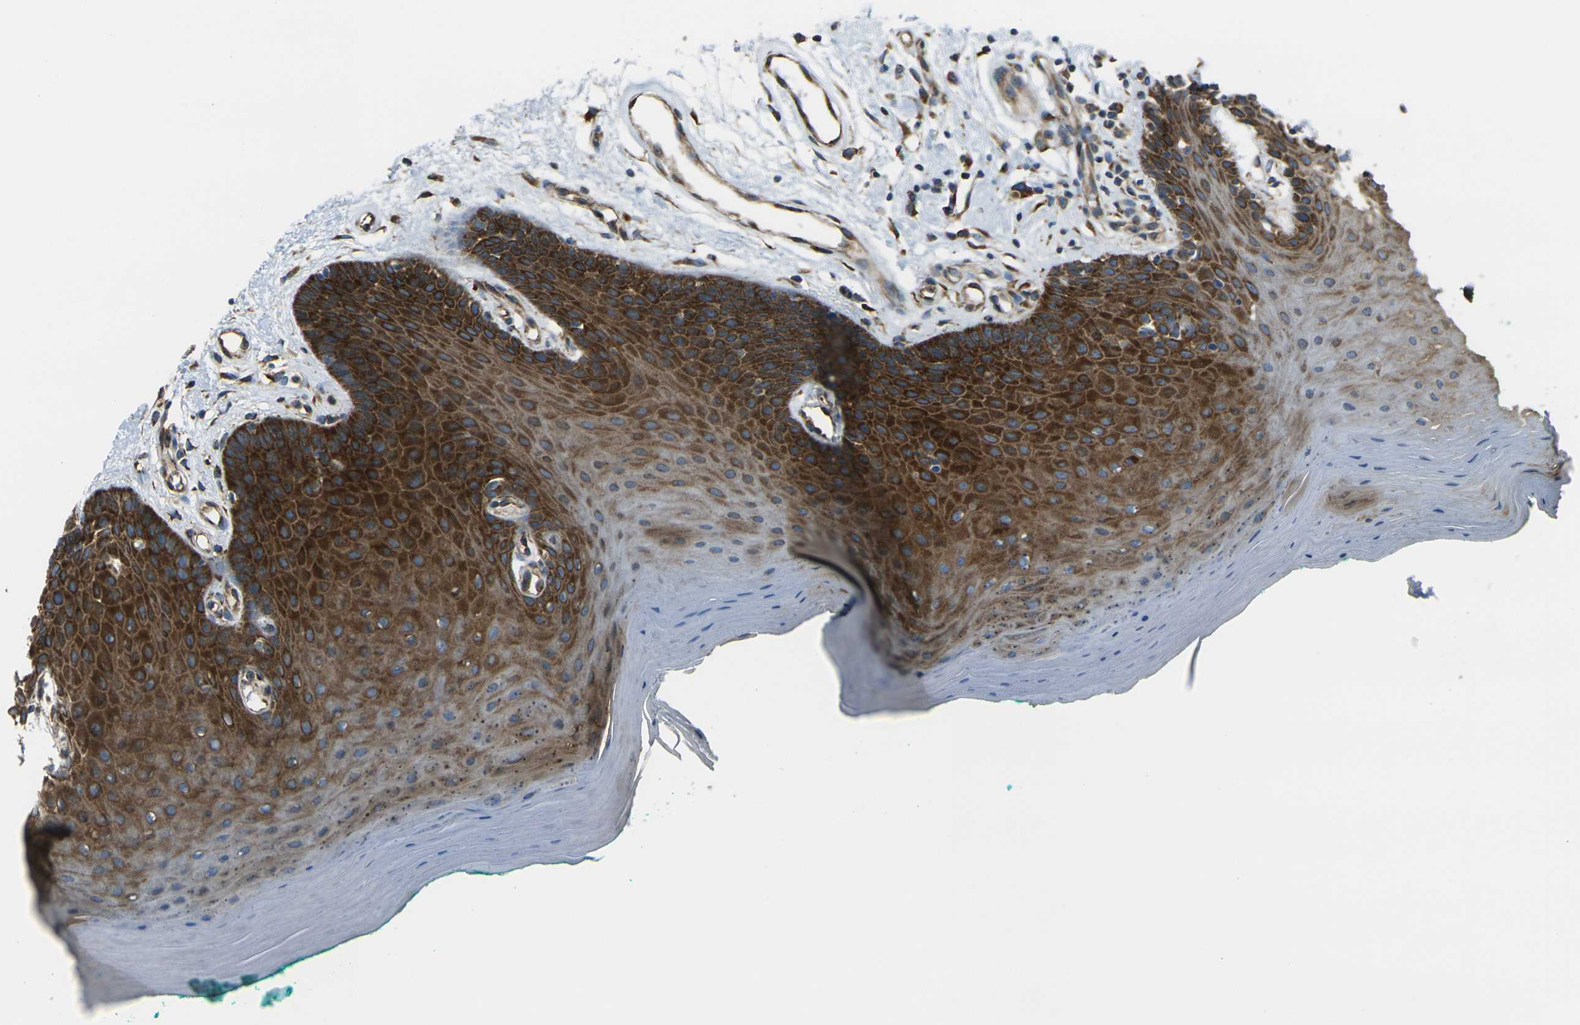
{"staining": {"intensity": "strong", "quantity": ">75%", "location": "cytoplasmic/membranous"}, "tissue": "oral mucosa", "cell_type": "Squamous epithelial cells", "image_type": "normal", "snomed": [{"axis": "morphology", "description": "Normal tissue, NOS"}, {"axis": "topography", "description": "Skeletal muscle"}, {"axis": "topography", "description": "Oral tissue"}], "caption": "Protein staining of unremarkable oral mucosa demonstrates strong cytoplasmic/membranous expression in about >75% of squamous epithelial cells.", "gene": "CELSR2", "patient": {"sex": "male", "age": 58}}